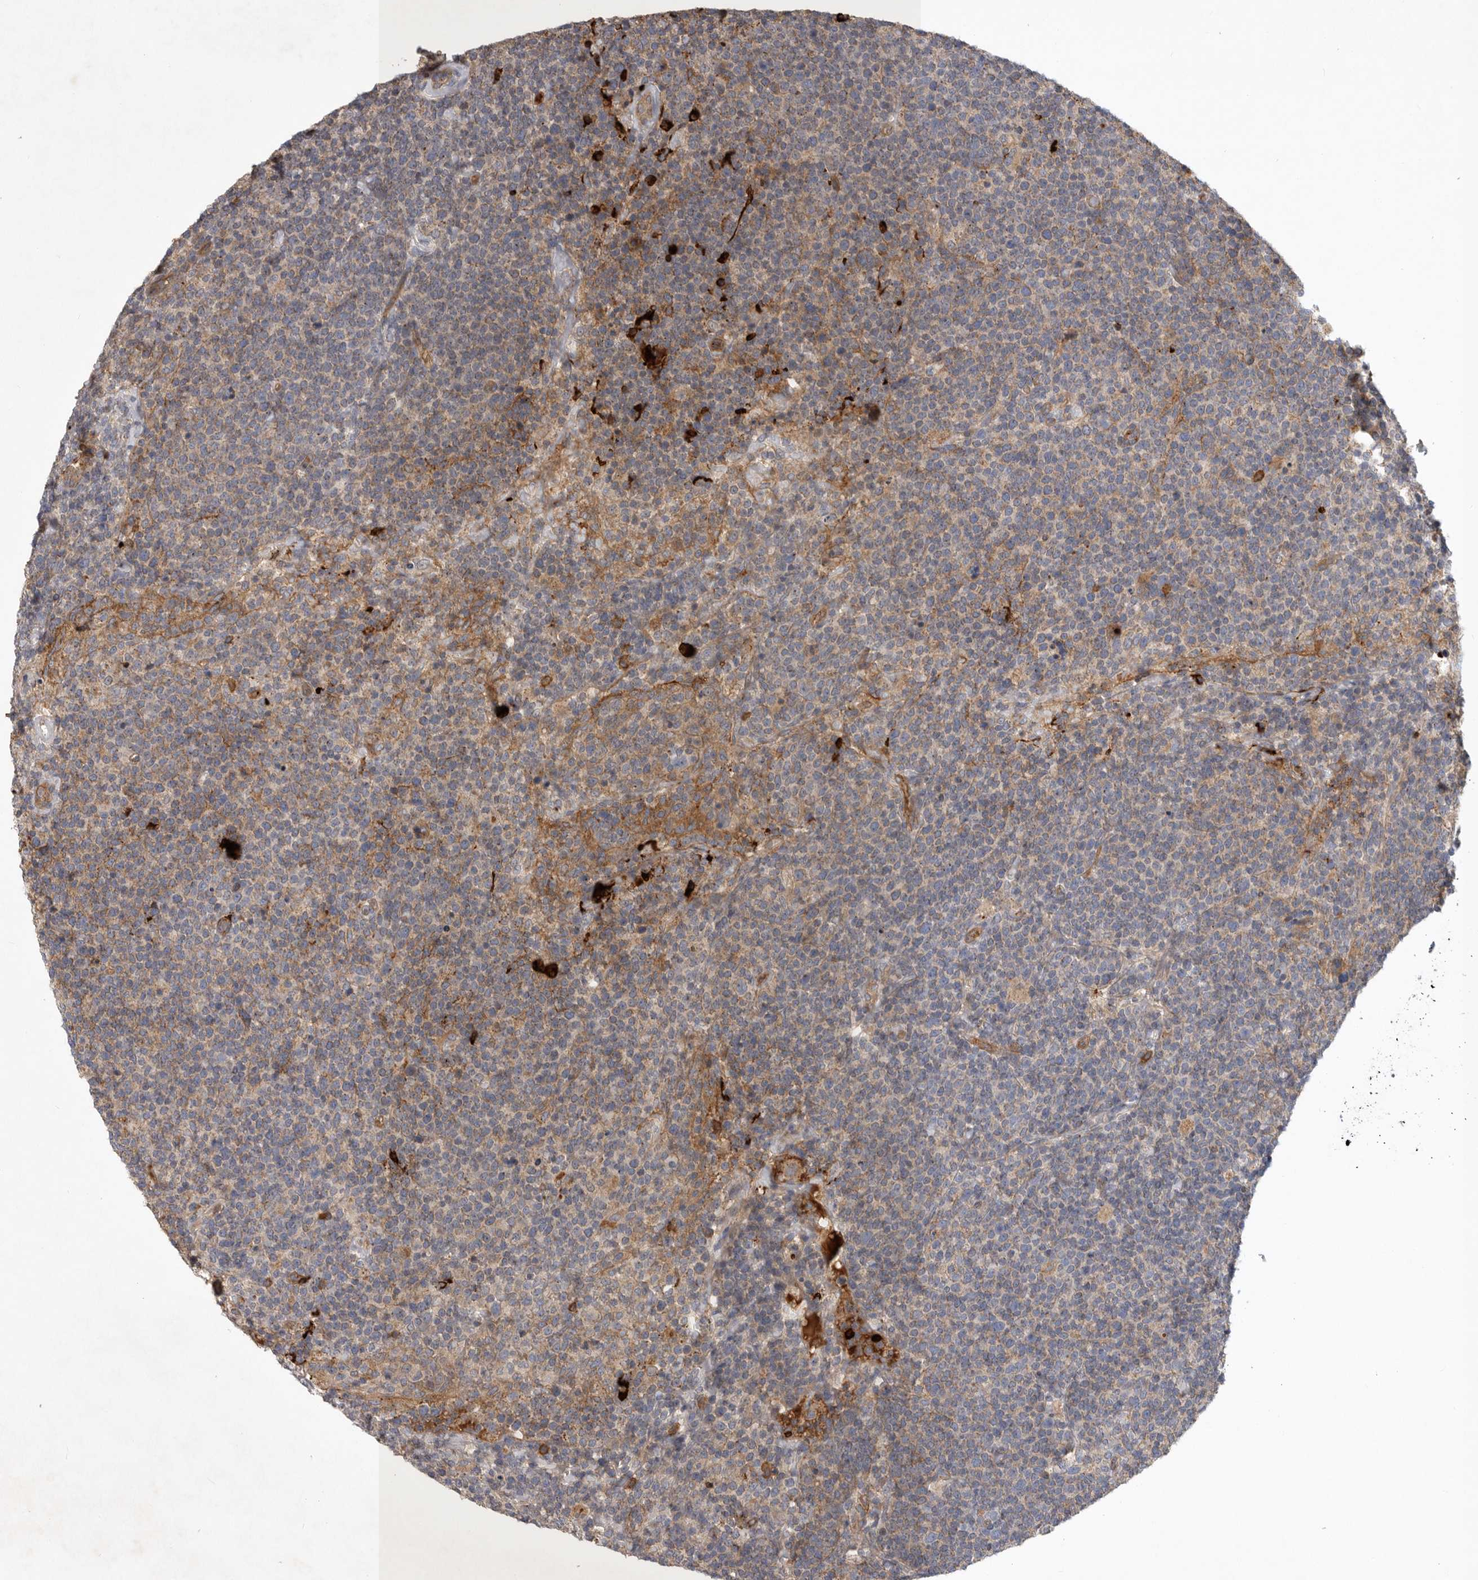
{"staining": {"intensity": "weak", "quantity": "25%-75%", "location": "cytoplasmic/membranous"}, "tissue": "lymphoma", "cell_type": "Tumor cells", "image_type": "cancer", "snomed": [{"axis": "morphology", "description": "Malignant lymphoma, non-Hodgkin's type, High grade"}, {"axis": "topography", "description": "Lymph node"}], "caption": "This photomicrograph reveals immunohistochemistry (IHC) staining of lymphoma, with low weak cytoplasmic/membranous staining in approximately 25%-75% of tumor cells.", "gene": "MLPH", "patient": {"sex": "male", "age": 61}}